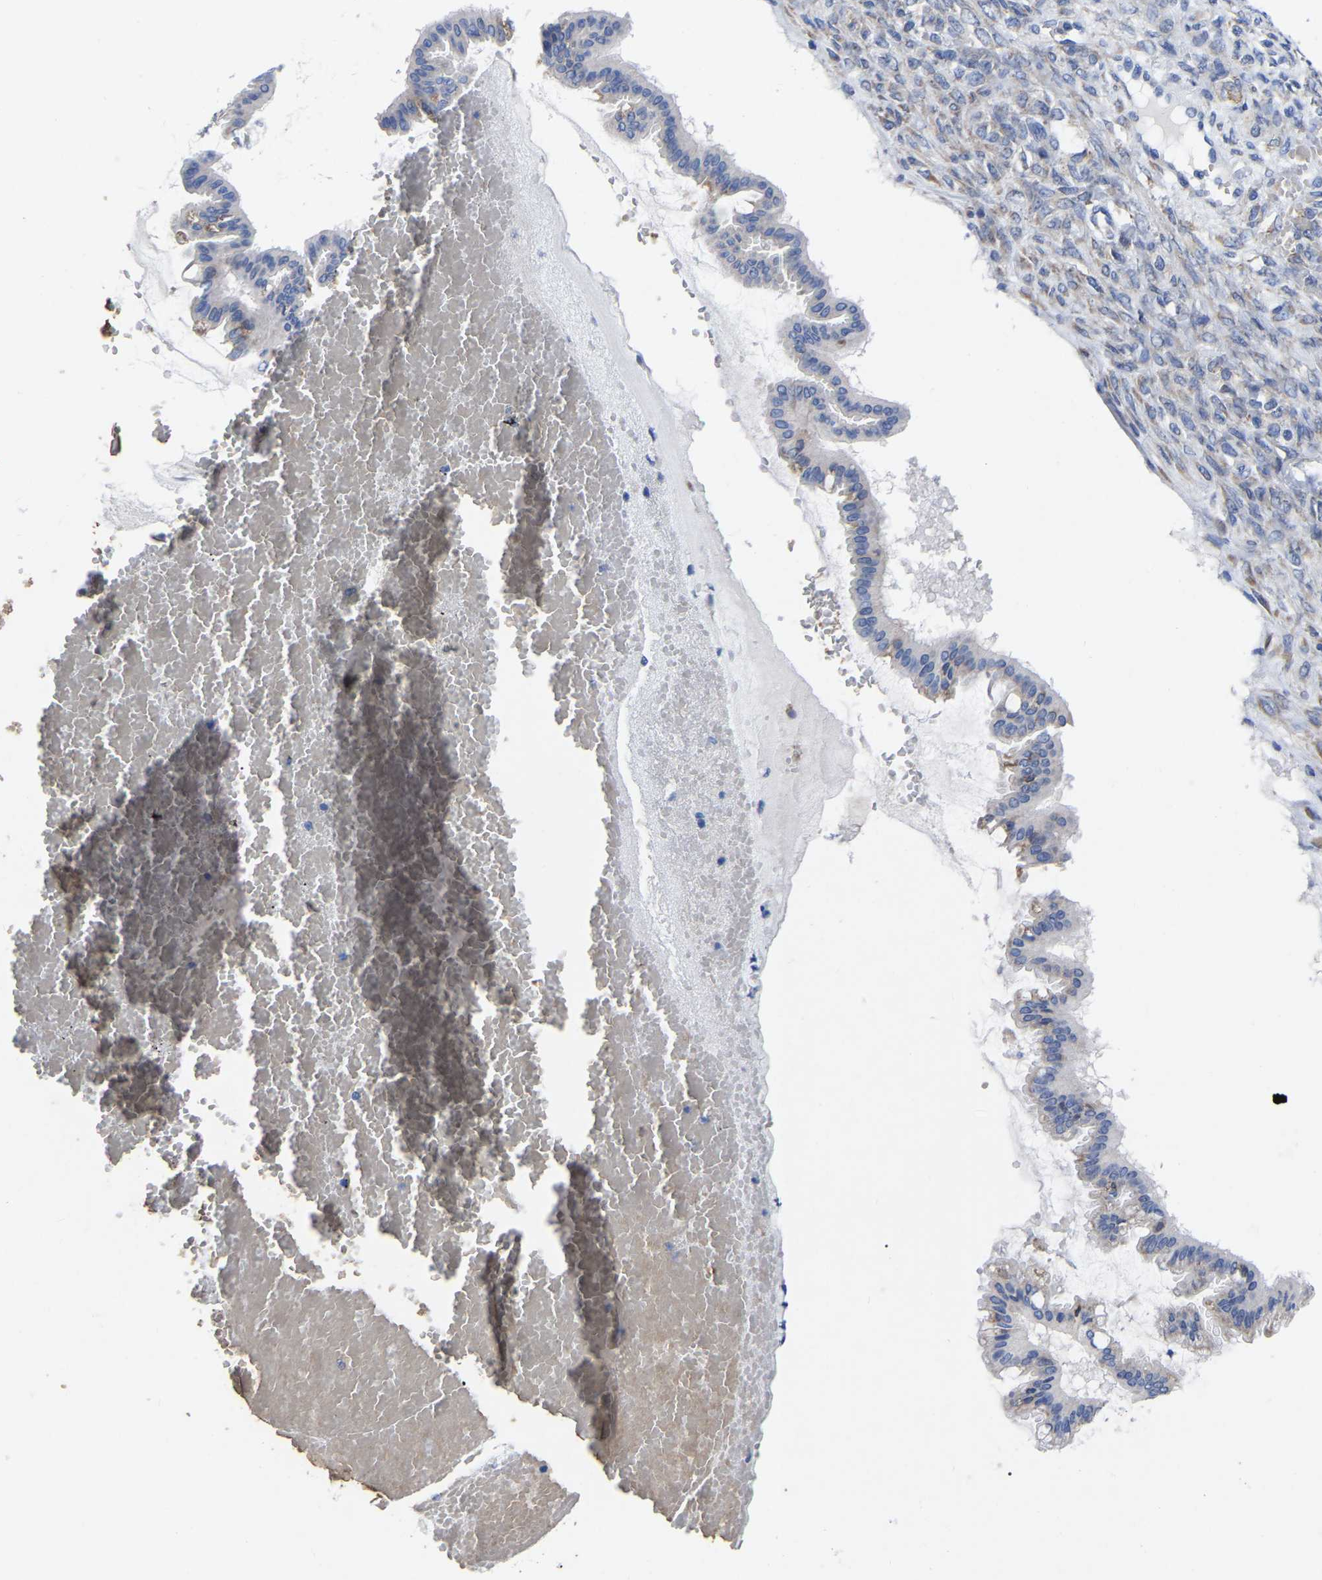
{"staining": {"intensity": "negative", "quantity": "none", "location": "none"}, "tissue": "ovarian cancer", "cell_type": "Tumor cells", "image_type": "cancer", "snomed": [{"axis": "morphology", "description": "Cystadenocarcinoma, mucinous, NOS"}, {"axis": "topography", "description": "Ovary"}], "caption": "IHC image of neoplastic tissue: human ovarian cancer (mucinous cystadenocarcinoma) stained with DAB (3,3'-diaminobenzidine) displays no significant protein positivity in tumor cells.", "gene": "GDF3", "patient": {"sex": "female", "age": 73}}